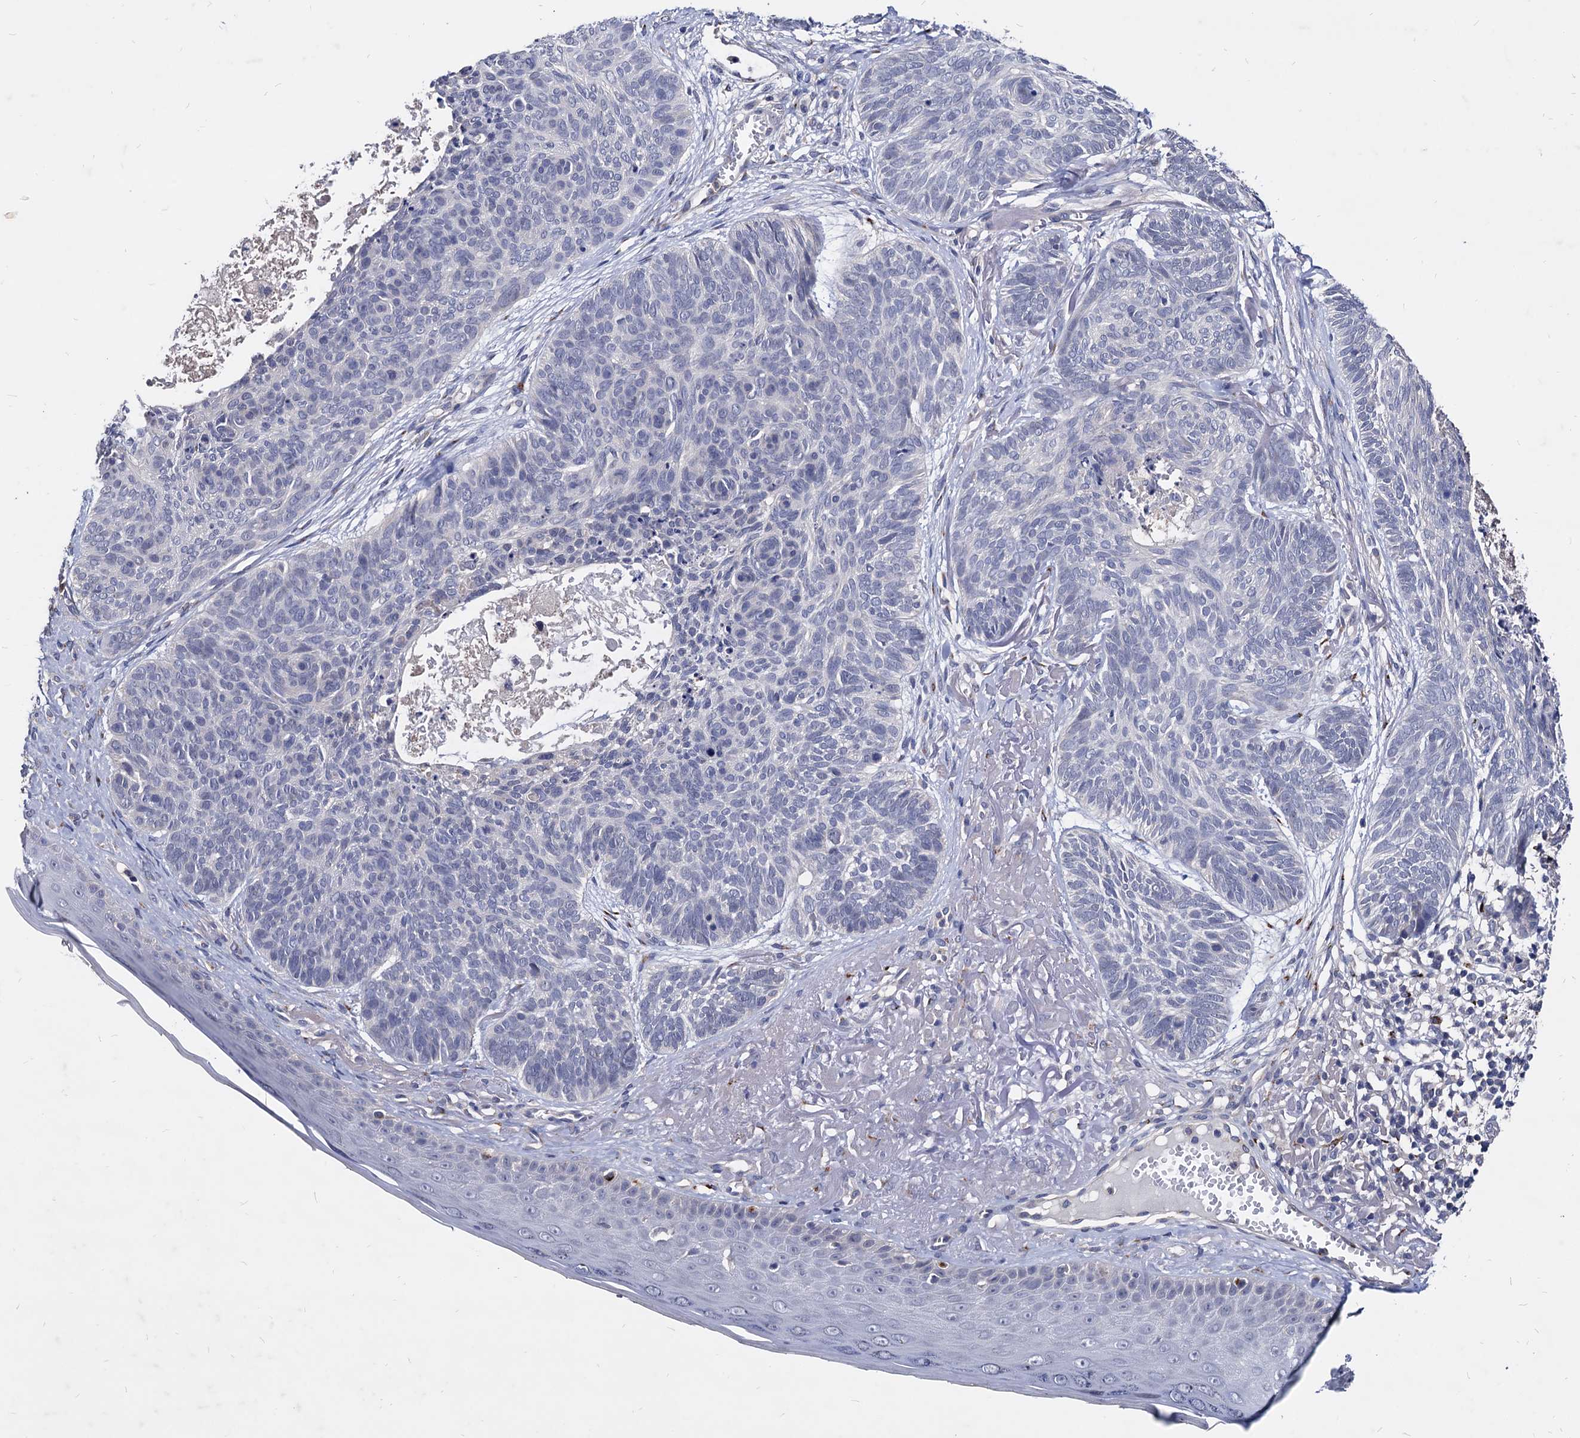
{"staining": {"intensity": "negative", "quantity": "none", "location": "none"}, "tissue": "skin cancer", "cell_type": "Tumor cells", "image_type": "cancer", "snomed": [{"axis": "morphology", "description": "Normal tissue, NOS"}, {"axis": "morphology", "description": "Basal cell carcinoma"}, {"axis": "topography", "description": "Skin"}], "caption": "The micrograph displays no significant staining in tumor cells of skin basal cell carcinoma. Brightfield microscopy of IHC stained with DAB (brown) and hematoxylin (blue), captured at high magnification.", "gene": "ESD", "patient": {"sex": "male", "age": 66}}